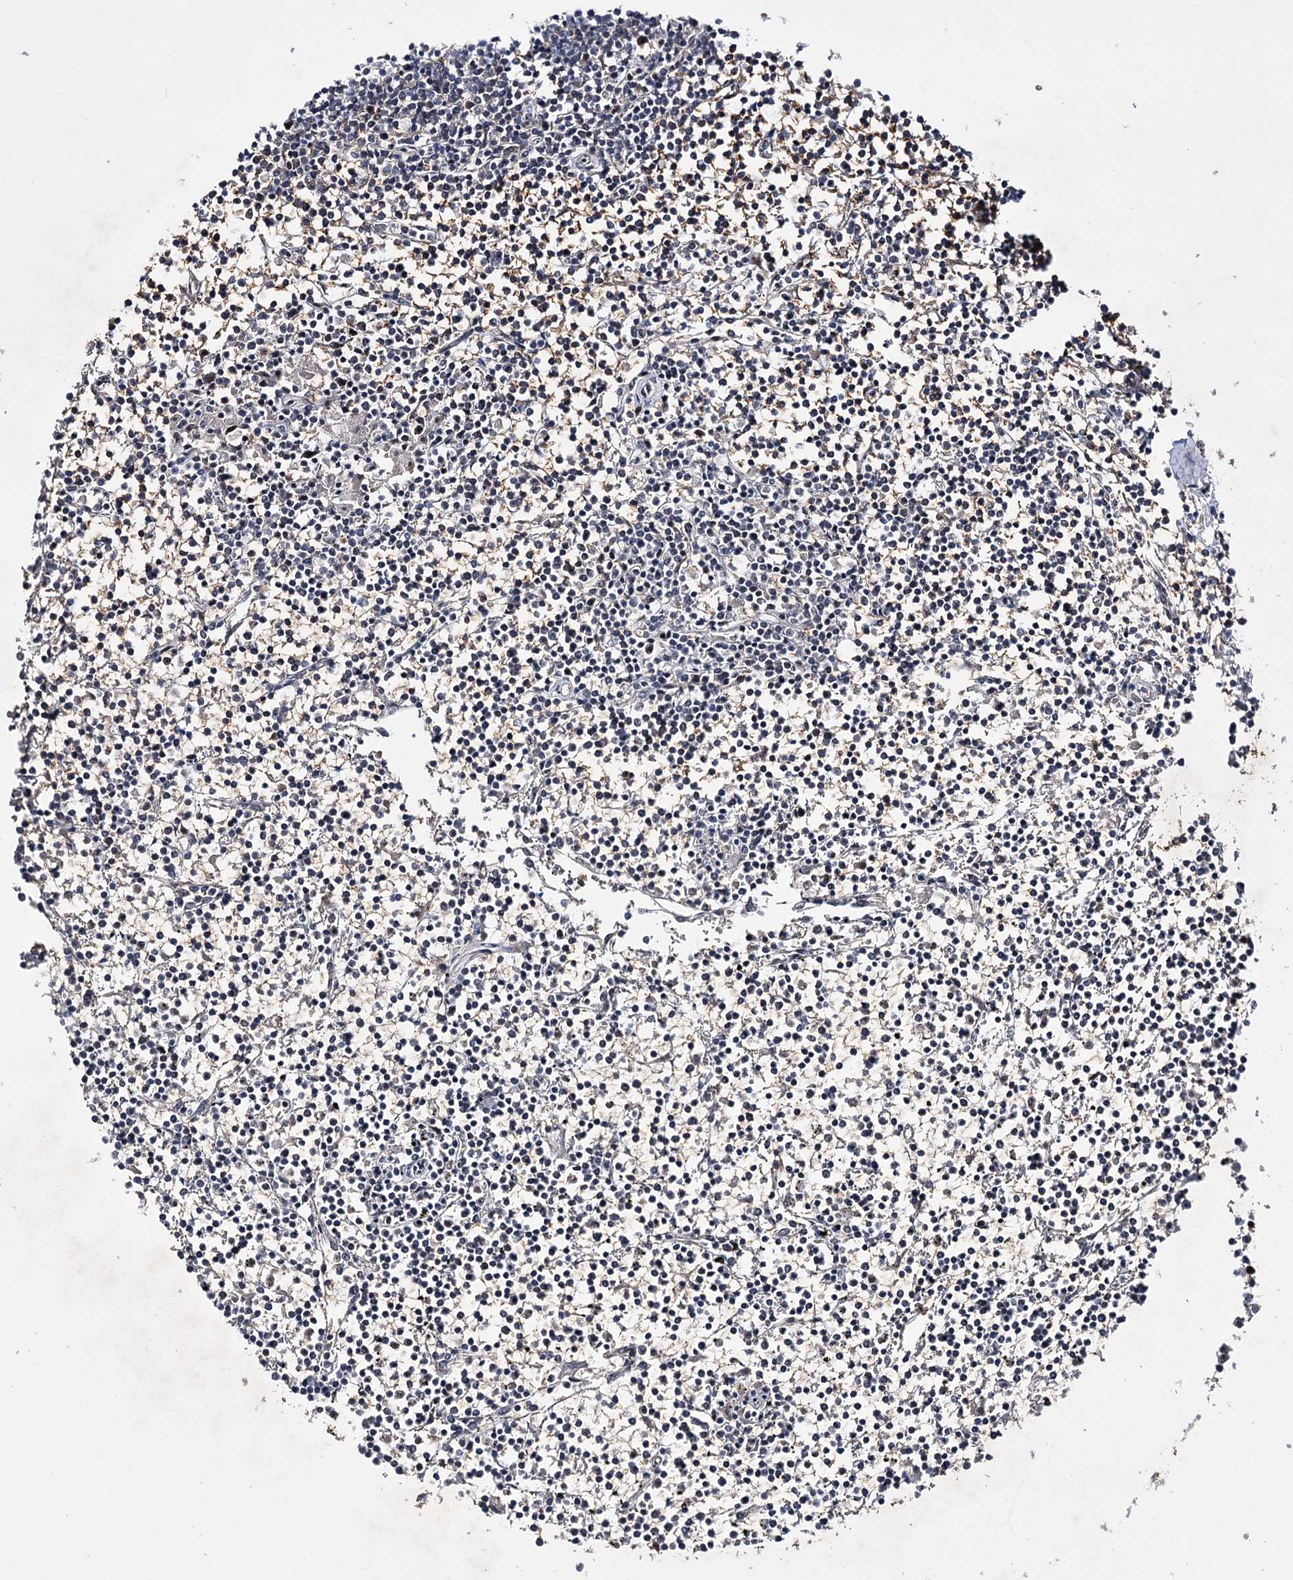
{"staining": {"intensity": "negative", "quantity": "none", "location": "none"}, "tissue": "lymphoma", "cell_type": "Tumor cells", "image_type": "cancer", "snomed": [{"axis": "morphology", "description": "Malignant lymphoma, non-Hodgkin's type, Low grade"}, {"axis": "topography", "description": "Spleen"}], "caption": "Image shows no significant protein staining in tumor cells of malignant lymphoma, non-Hodgkin's type (low-grade).", "gene": "PRPF40A", "patient": {"sex": "female", "age": 19}}